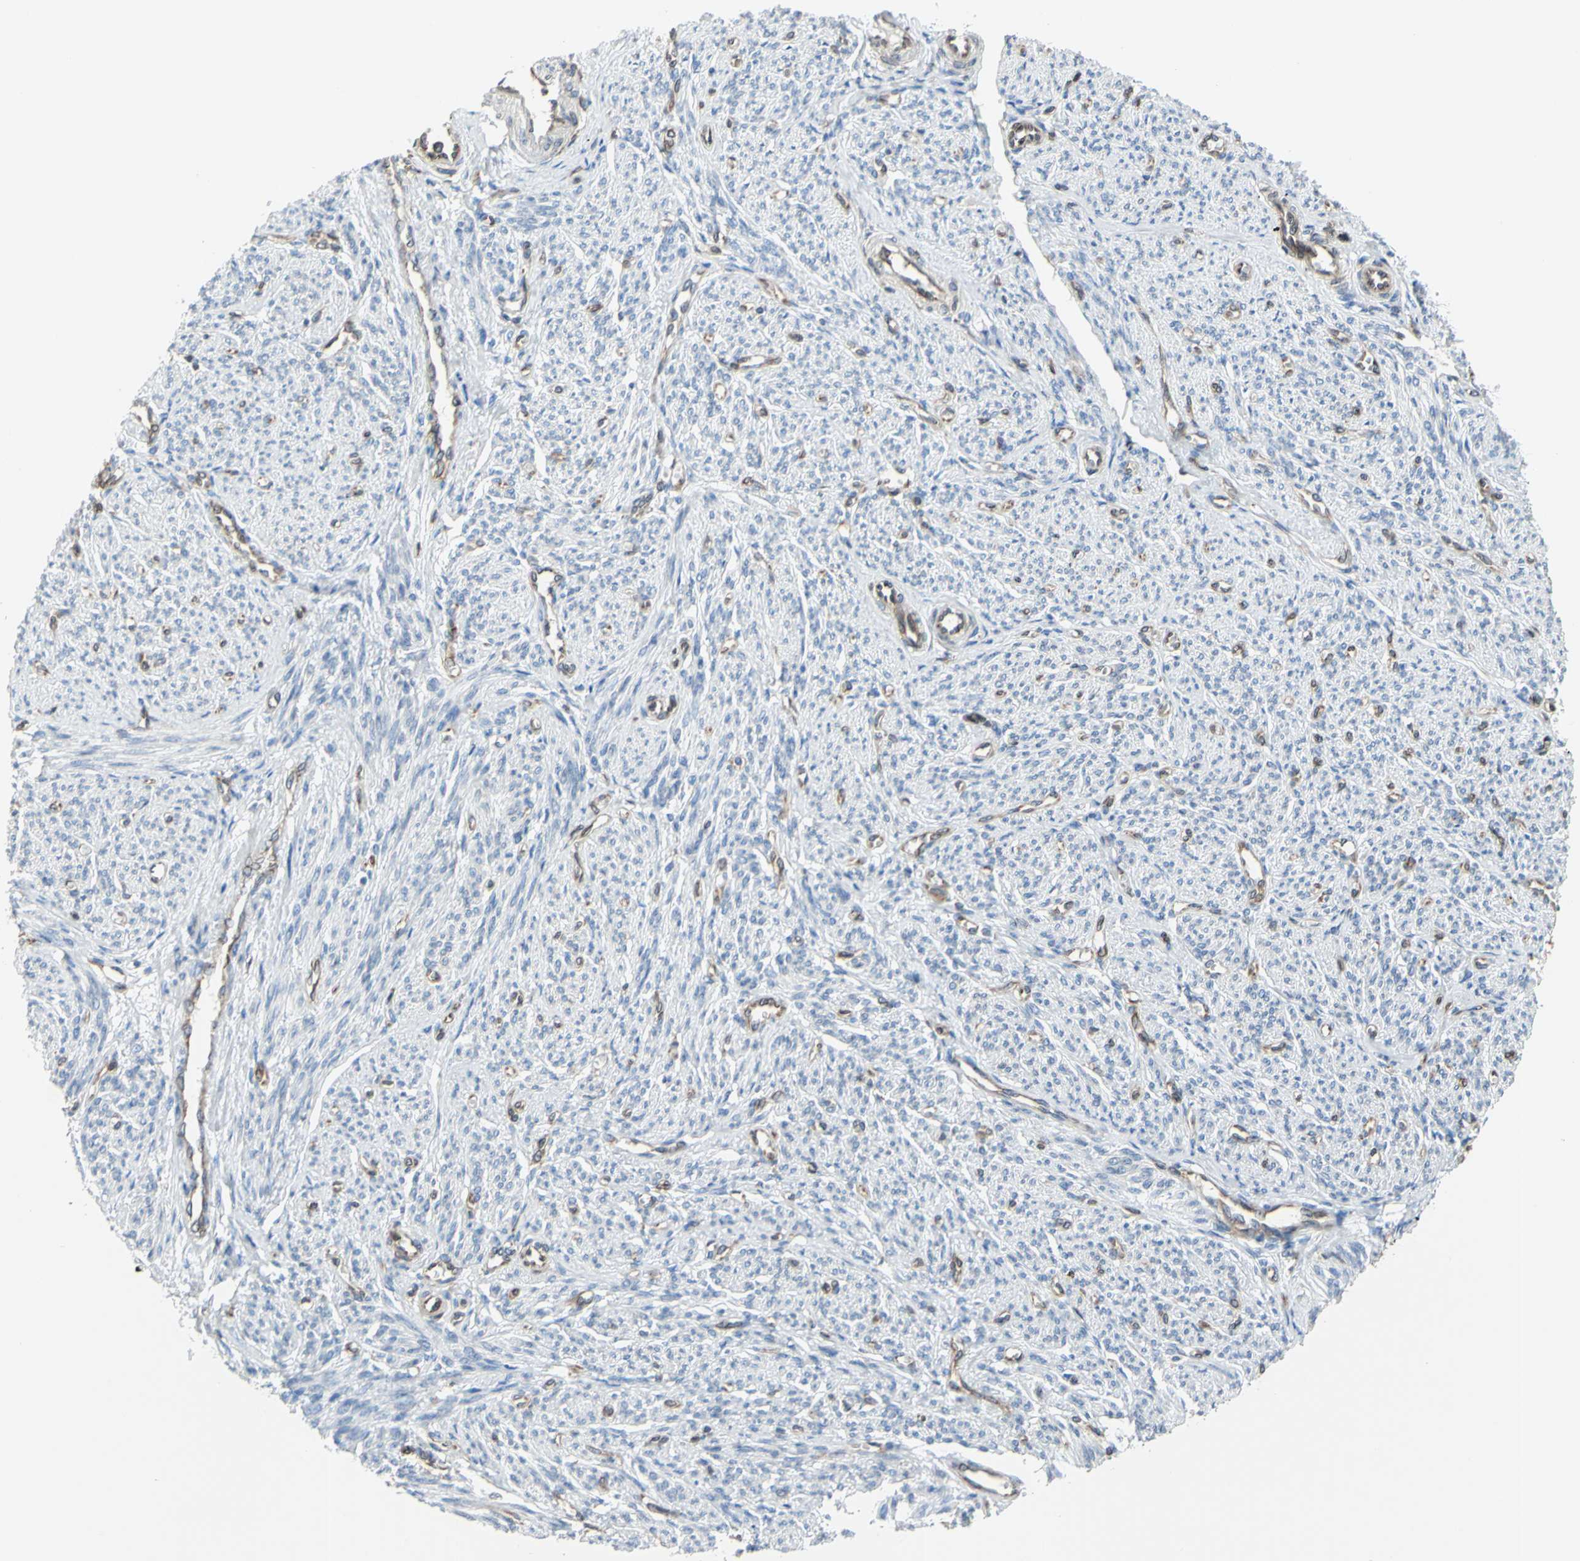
{"staining": {"intensity": "negative", "quantity": "none", "location": "none"}, "tissue": "smooth muscle", "cell_type": "Smooth muscle cells", "image_type": "normal", "snomed": [{"axis": "morphology", "description": "Normal tissue, NOS"}, {"axis": "topography", "description": "Smooth muscle"}], "caption": "Immunohistochemistry (IHC) of normal human smooth muscle shows no expression in smooth muscle cells. (Brightfield microscopy of DAB (3,3'-diaminobenzidine) IHC at high magnification).", "gene": "MGST2", "patient": {"sex": "female", "age": 65}}